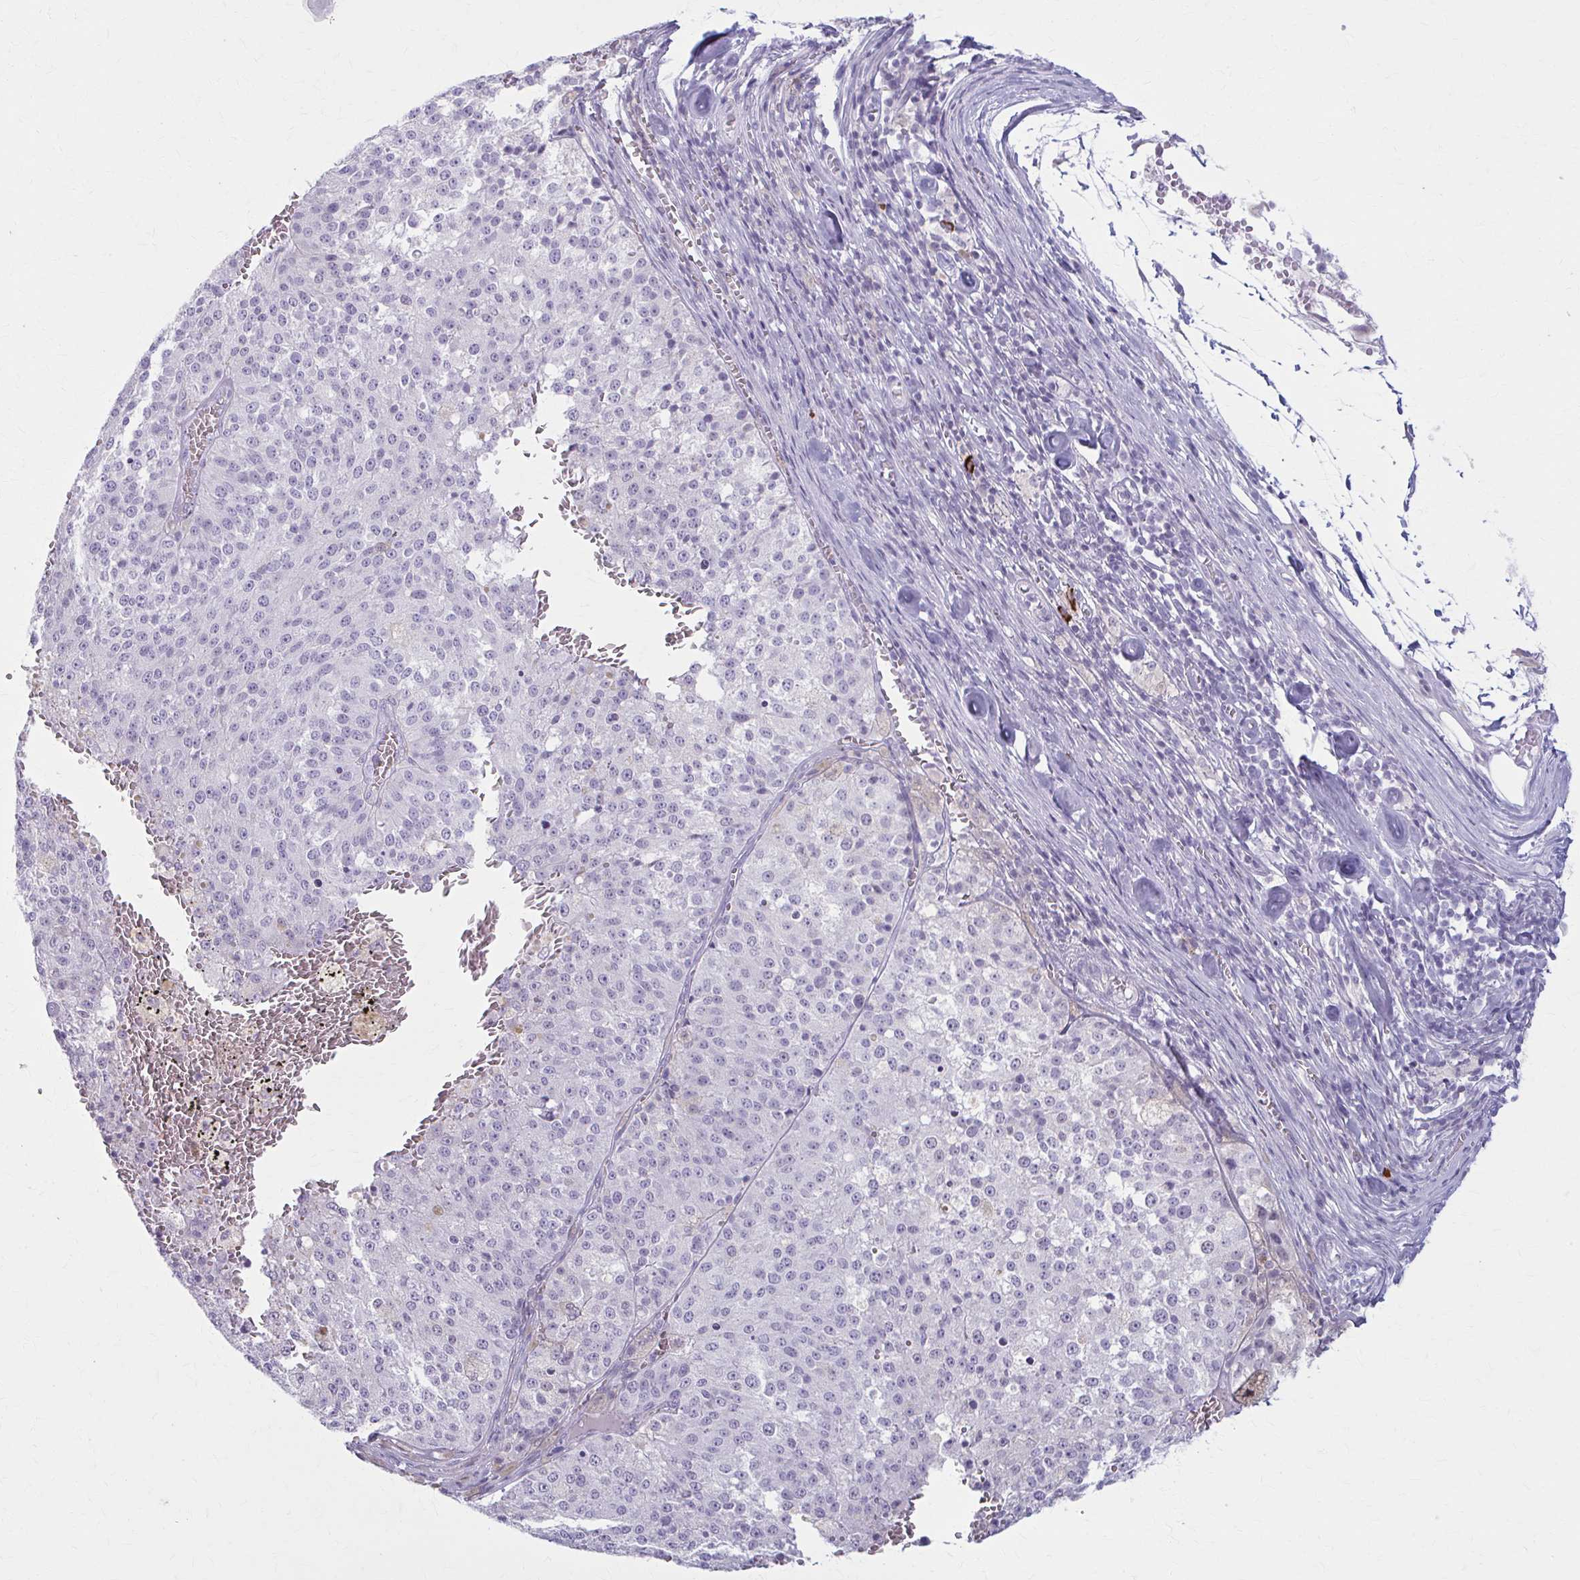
{"staining": {"intensity": "negative", "quantity": "none", "location": "none"}, "tissue": "melanoma", "cell_type": "Tumor cells", "image_type": "cancer", "snomed": [{"axis": "morphology", "description": "Malignant melanoma, Metastatic site"}, {"axis": "topography", "description": "Lymph node"}], "caption": "Melanoma was stained to show a protein in brown. There is no significant positivity in tumor cells.", "gene": "LDLRAP1", "patient": {"sex": "female", "age": 64}}